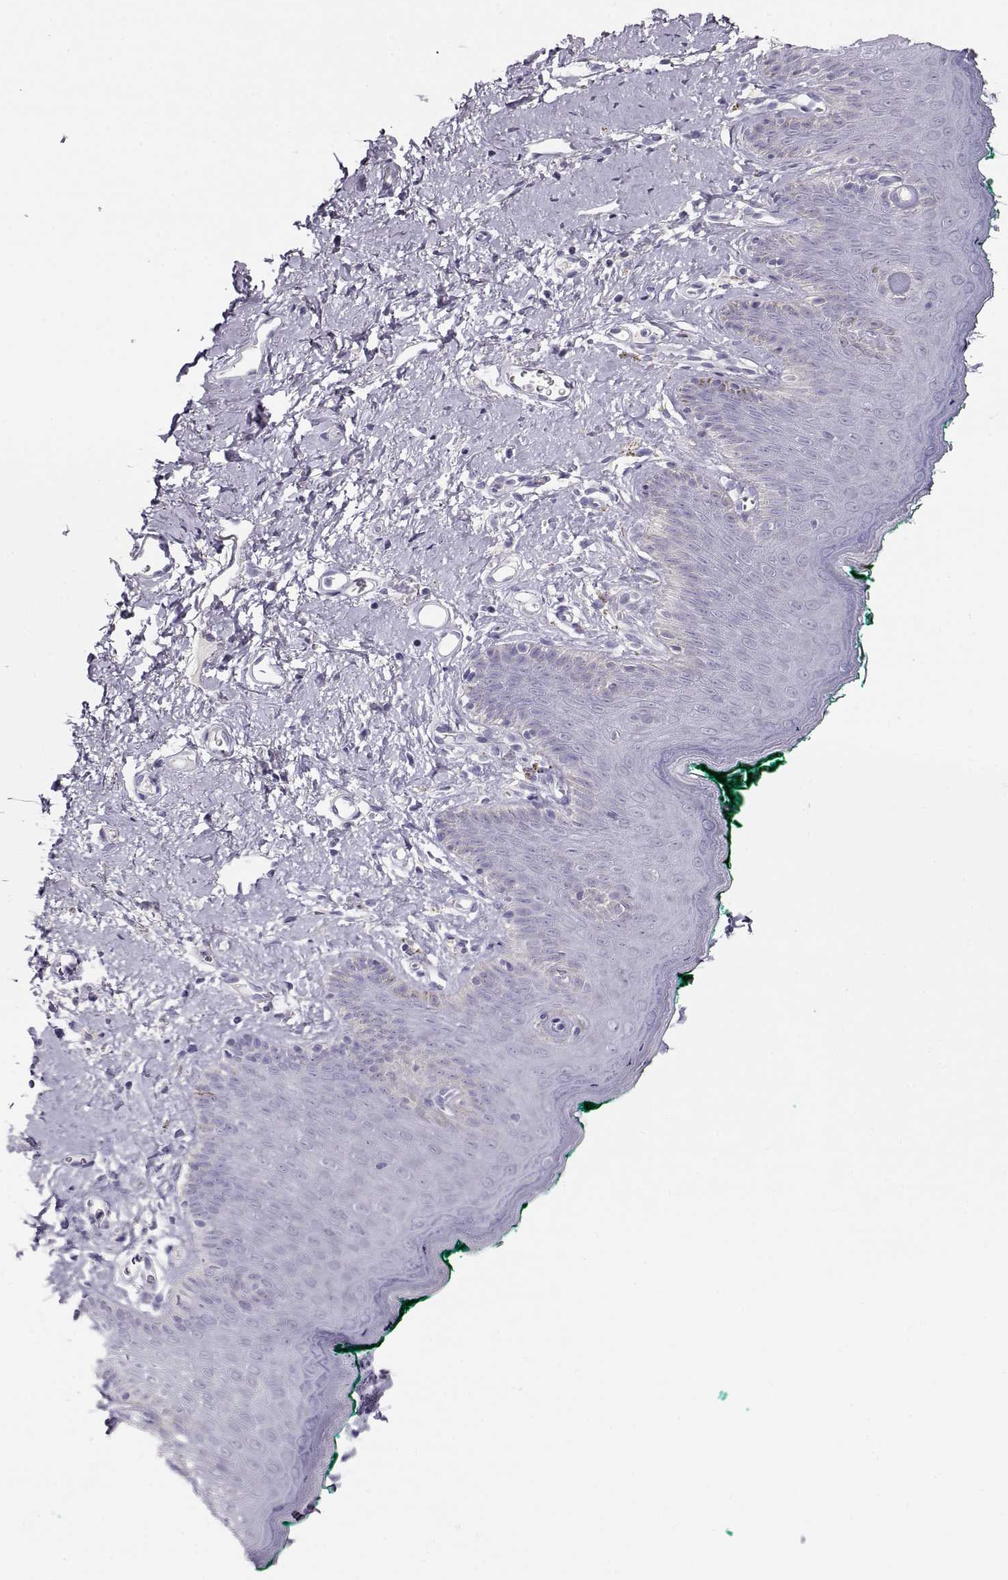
{"staining": {"intensity": "negative", "quantity": "none", "location": "none"}, "tissue": "skin", "cell_type": "Epidermal cells", "image_type": "normal", "snomed": [{"axis": "morphology", "description": "Normal tissue, NOS"}, {"axis": "topography", "description": "Vulva"}], "caption": "Micrograph shows no significant protein expression in epidermal cells of normal skin. The staining was performed using DAB (3,3'-diaminobenzidine) to visualize the protein expression in brown, while the nuclei were stained in blue with hematoxylin (Magnification: 20x).", "gene": "RBM44", "patient": {"sex": "female", "age": 66}}